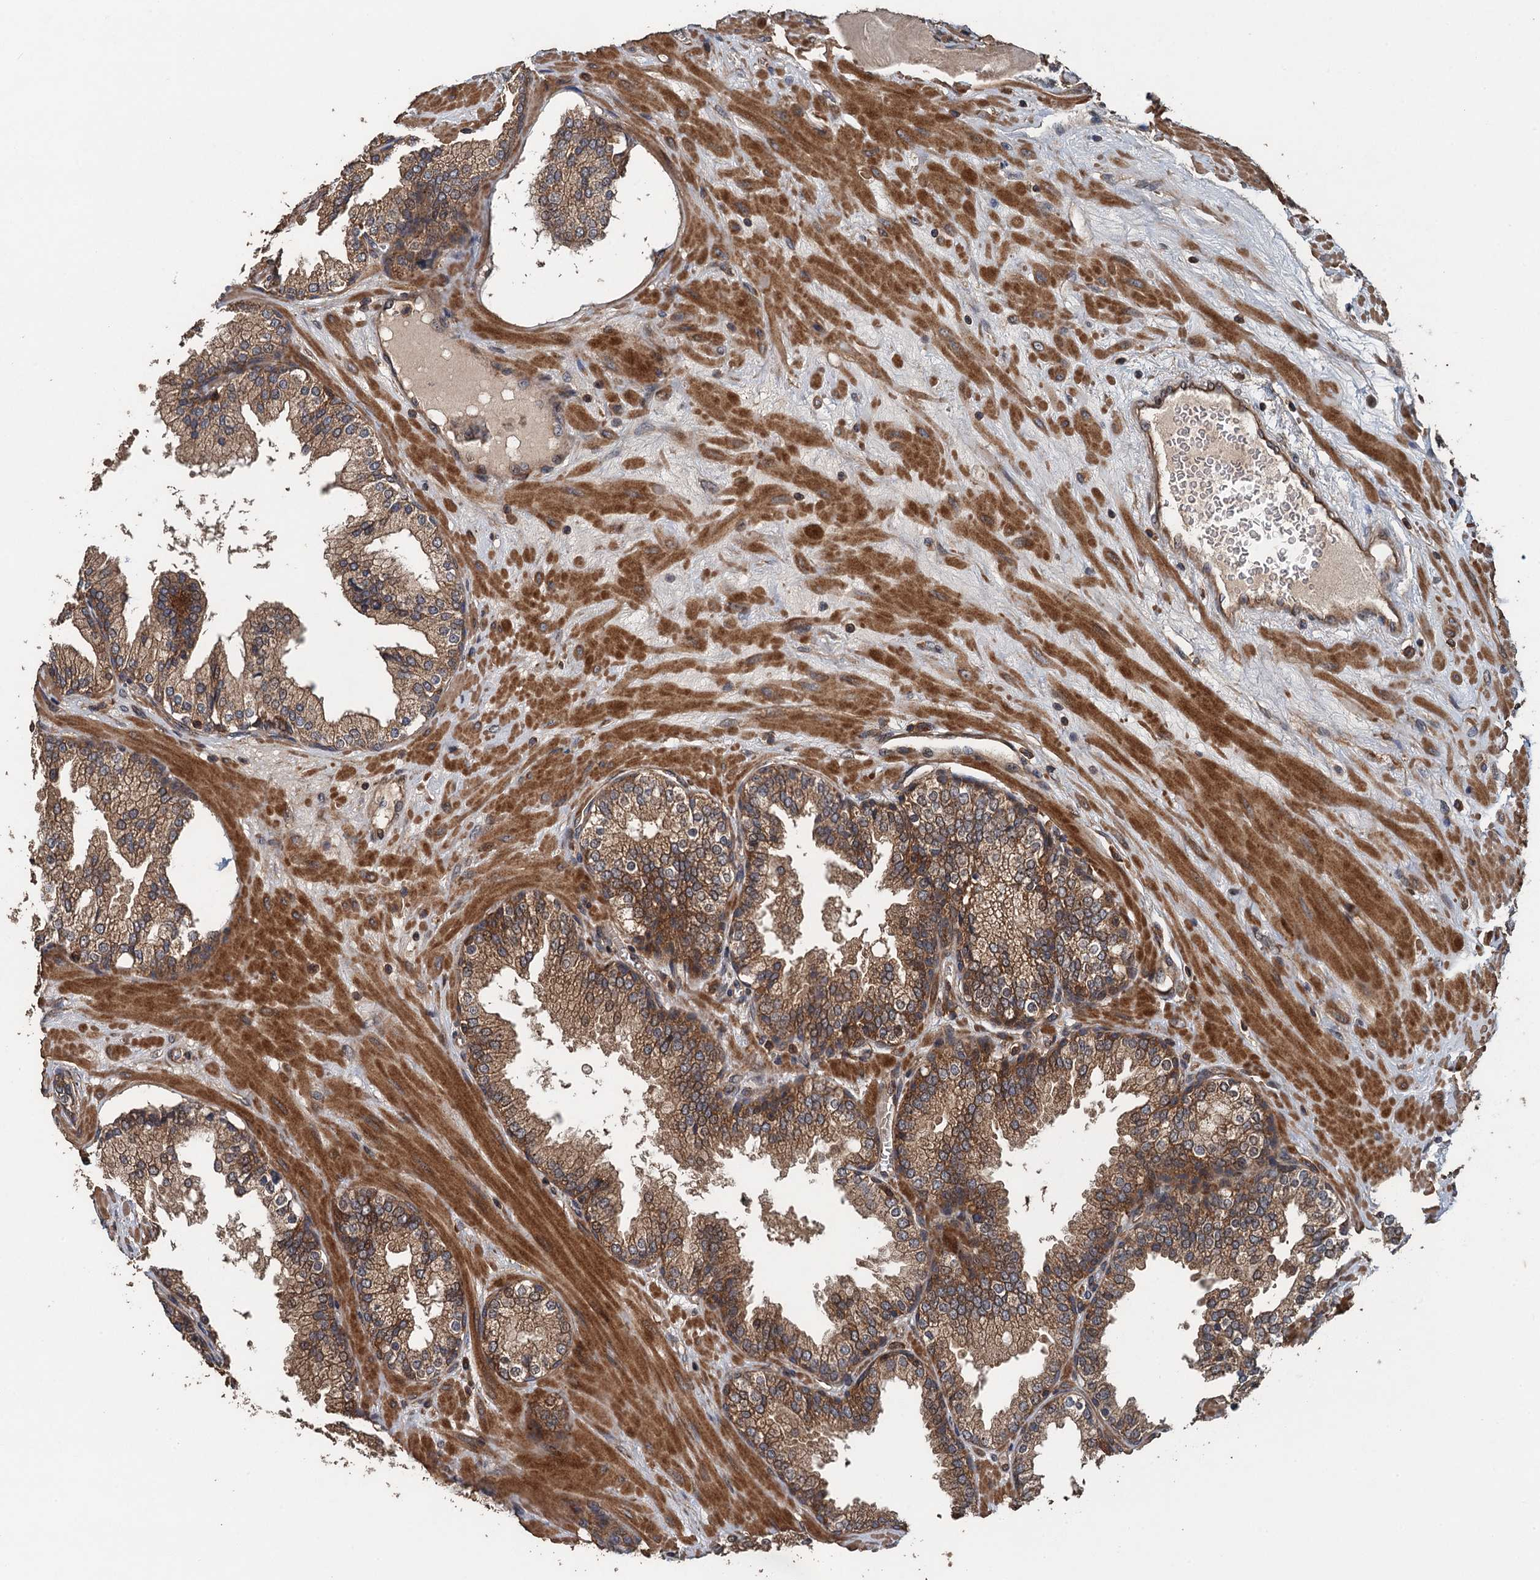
{"staining": {"intensity": "moderate", "quantity": ">75%", "location": "cytoplasmic/membranous"}, "tissue": "prostate", "cell_type": "Glandular cells", "image_type": "normal", "snomed": [{"axis": "morphology", "description": "Normal tissue, NOS"}, {"axis": "topography", "description": "Prostate"}], "caption": "Immunohistochemical staining of unremarkable human prostate exhibits >75% levels of moderate cytoplasmic/membranous protein staining in approximately >75% of glandular cells.", "gene": "BORCS5", "patient": {"sex": "male", "age": 51}}